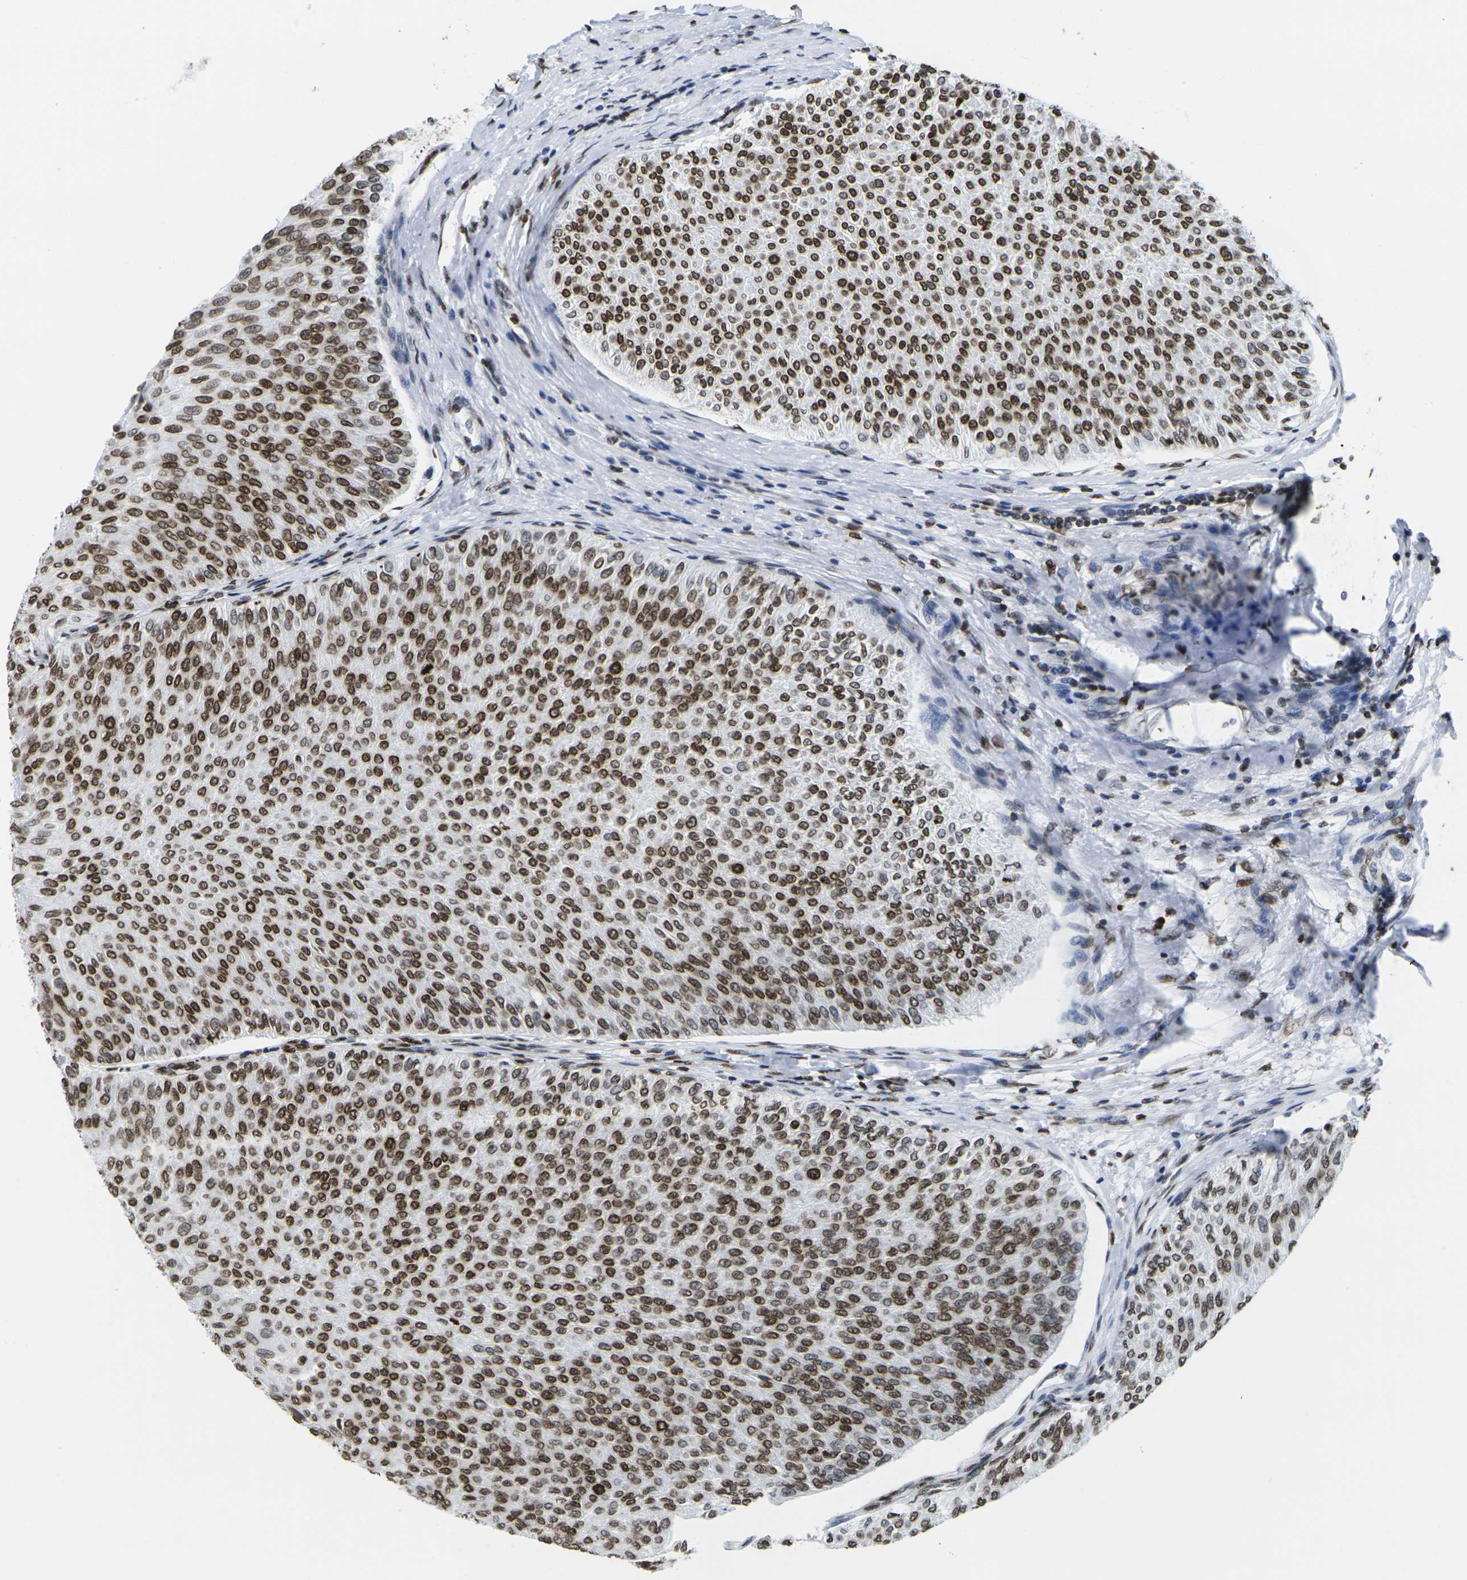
{"staining": {"intensity": "strong", "quantity": ">75%", "location": "cytoplasmic/membranous,nuclear"}, "tissue": "urothelial cancer", "cell_type": "Tumor cells", "image_type": "cancer", "snomed": [{"axis": "morphology", "description": "Urothelial carcinoma, Low grade"}, {"axis": "topography", "description": "Urinary bladder"}], "caption": "This micrograph demonstrates IHC staining of urothelial cancer, with high strong cytoplasmic/membranous and nuclear expression in approximately >75% of tumor cells.", "gene": "H2AC21", "patient": {"sex": "male", "age": 78}}